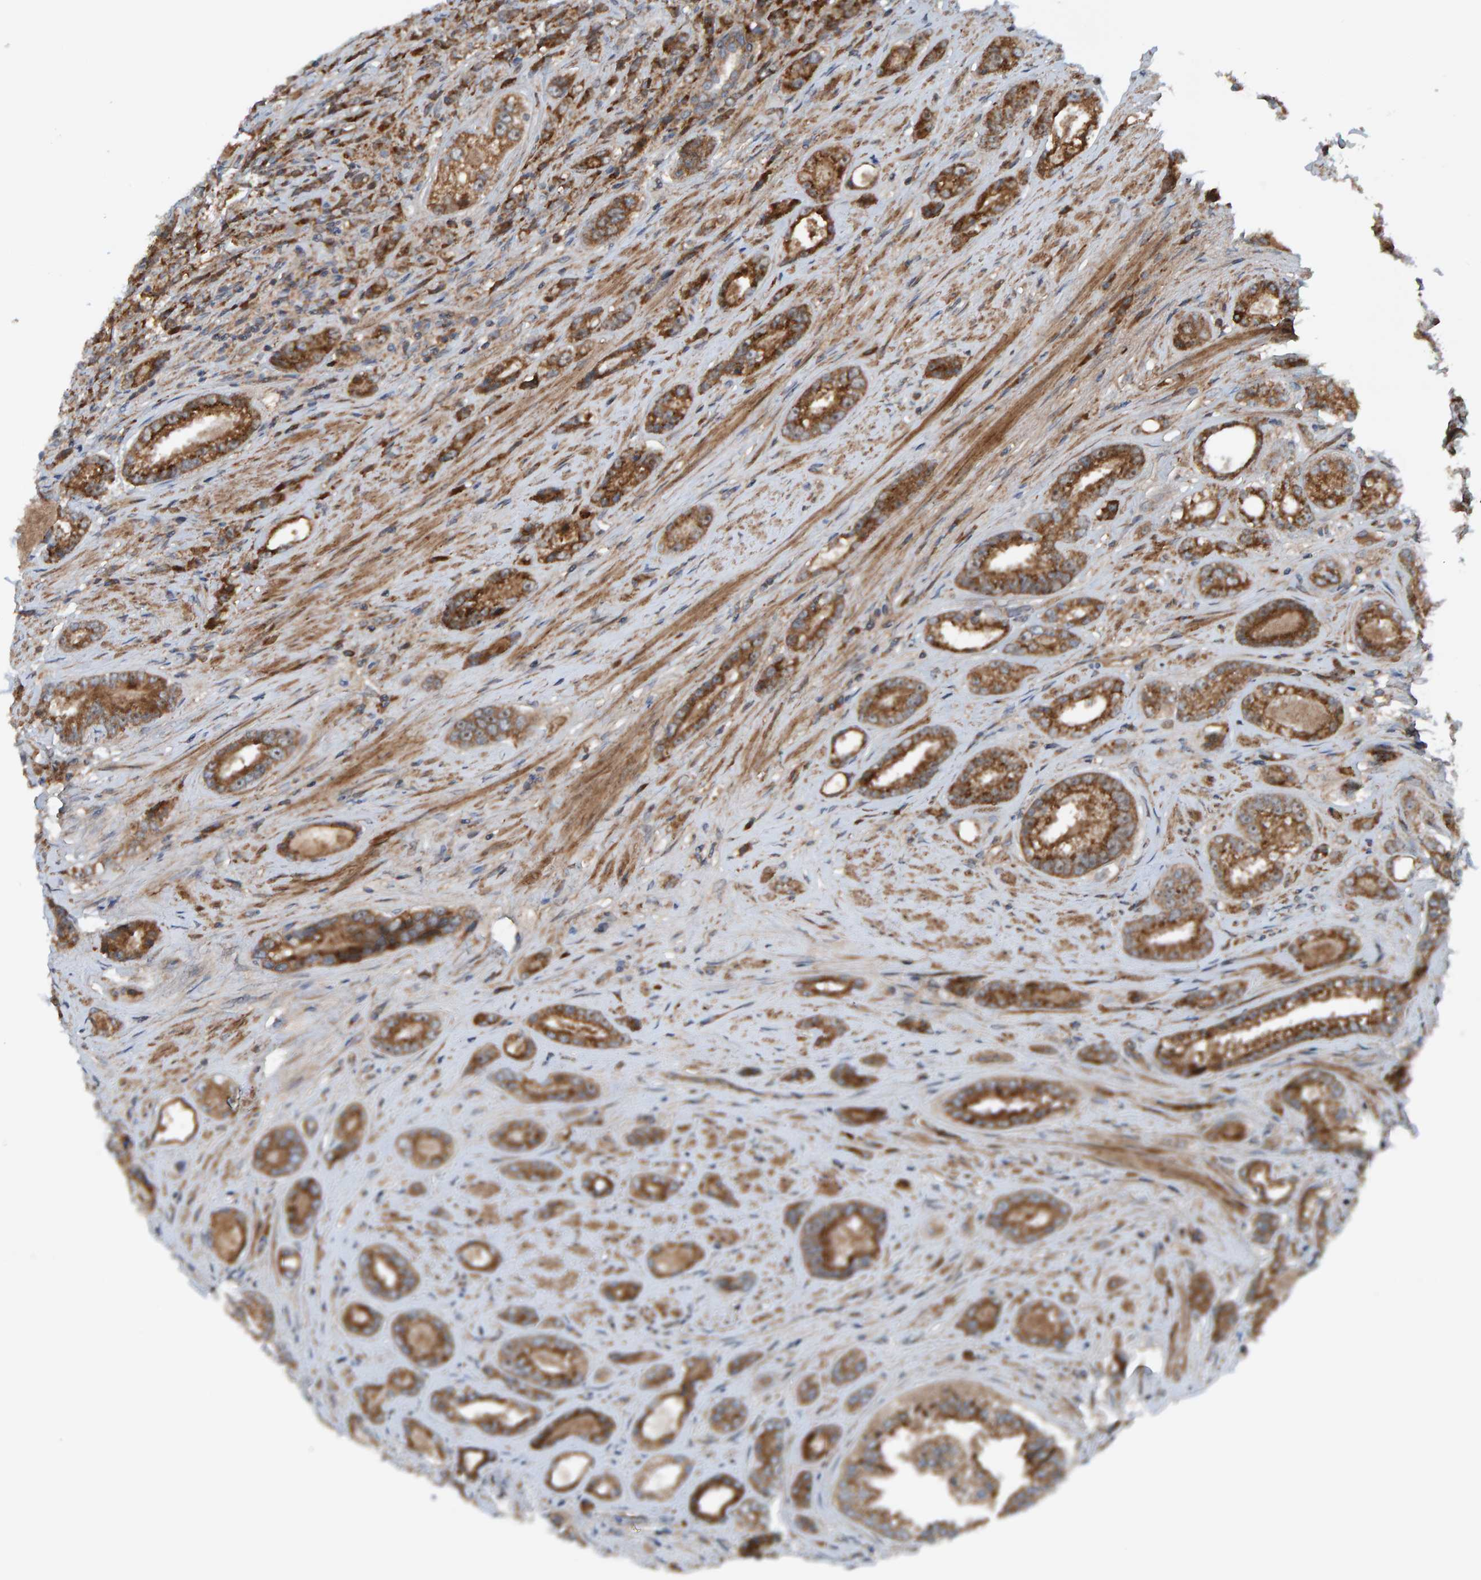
{"staining": {"intensity": "moderate", "quantity": ">75%", "location": "cytoplasmic/membranous"}, "tissue": "prostate cancer", "cell_type": "Tumor cells", "image_type": "cancer", "snomed": [{"axis": "morphology", "description": "Adenocarcinoma, High grade"}, {"axis": "topography", "description": "Prostate"}], "caption": "This histopathology image shows immunohistochemistry staining of human prostate cancer (adenocarcinoma (high-grade)), with medium moderate cytoplasmic/membranous expression in approximately >75% of tumor cells.", "gene": "CUEDC1", "patient": {"sex": "male", "age": 61}}